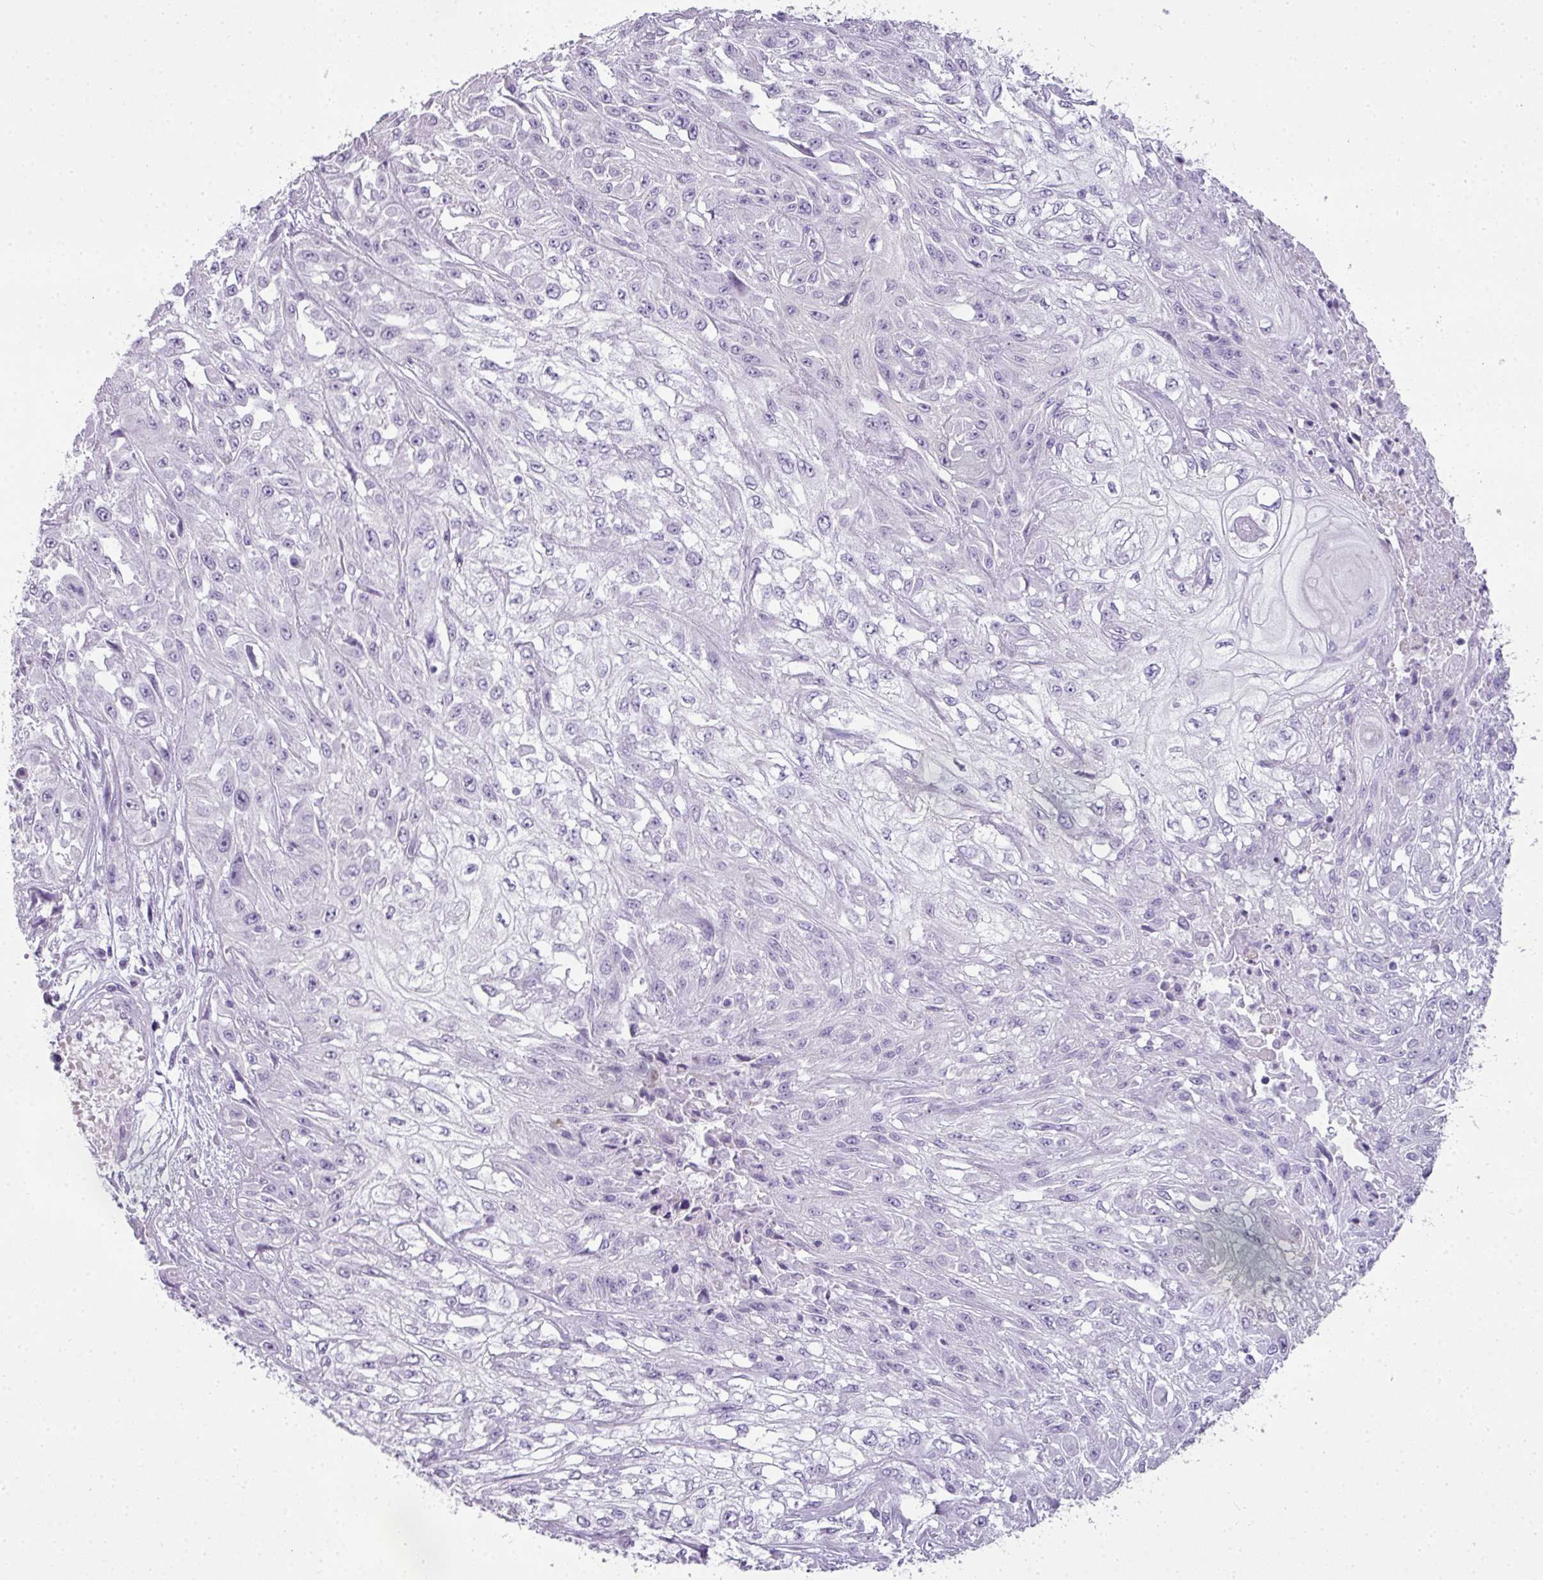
{"staining": {"intensity": "negative", "quantity": "none", "location": "none"}, "tissue": "skin cancer", "cell_type": "Tumor cells", "image_type": "cancer", "snomed": [{"axis": "morphology", "description": "Squamous cell carcinoma, NOS"}, {"axis": "morphology", "description": "Squamous cell carcinoma, metastatic, NOS"}, {"axis": "topography", "description": "Skin"}, {"axis": "topography", "description": "Lymph node"}], "caption": "There is no significant staining in tumor cells of skin cancer (metastatic squamous cell carcinoma). (DAB (3,3'-diaminobenzidine) immunohistochemistry visualized using brightfield microscopy, high magnification).", "gene": "RBMY1F", "patient": {"sex": "male", "age": 75}}